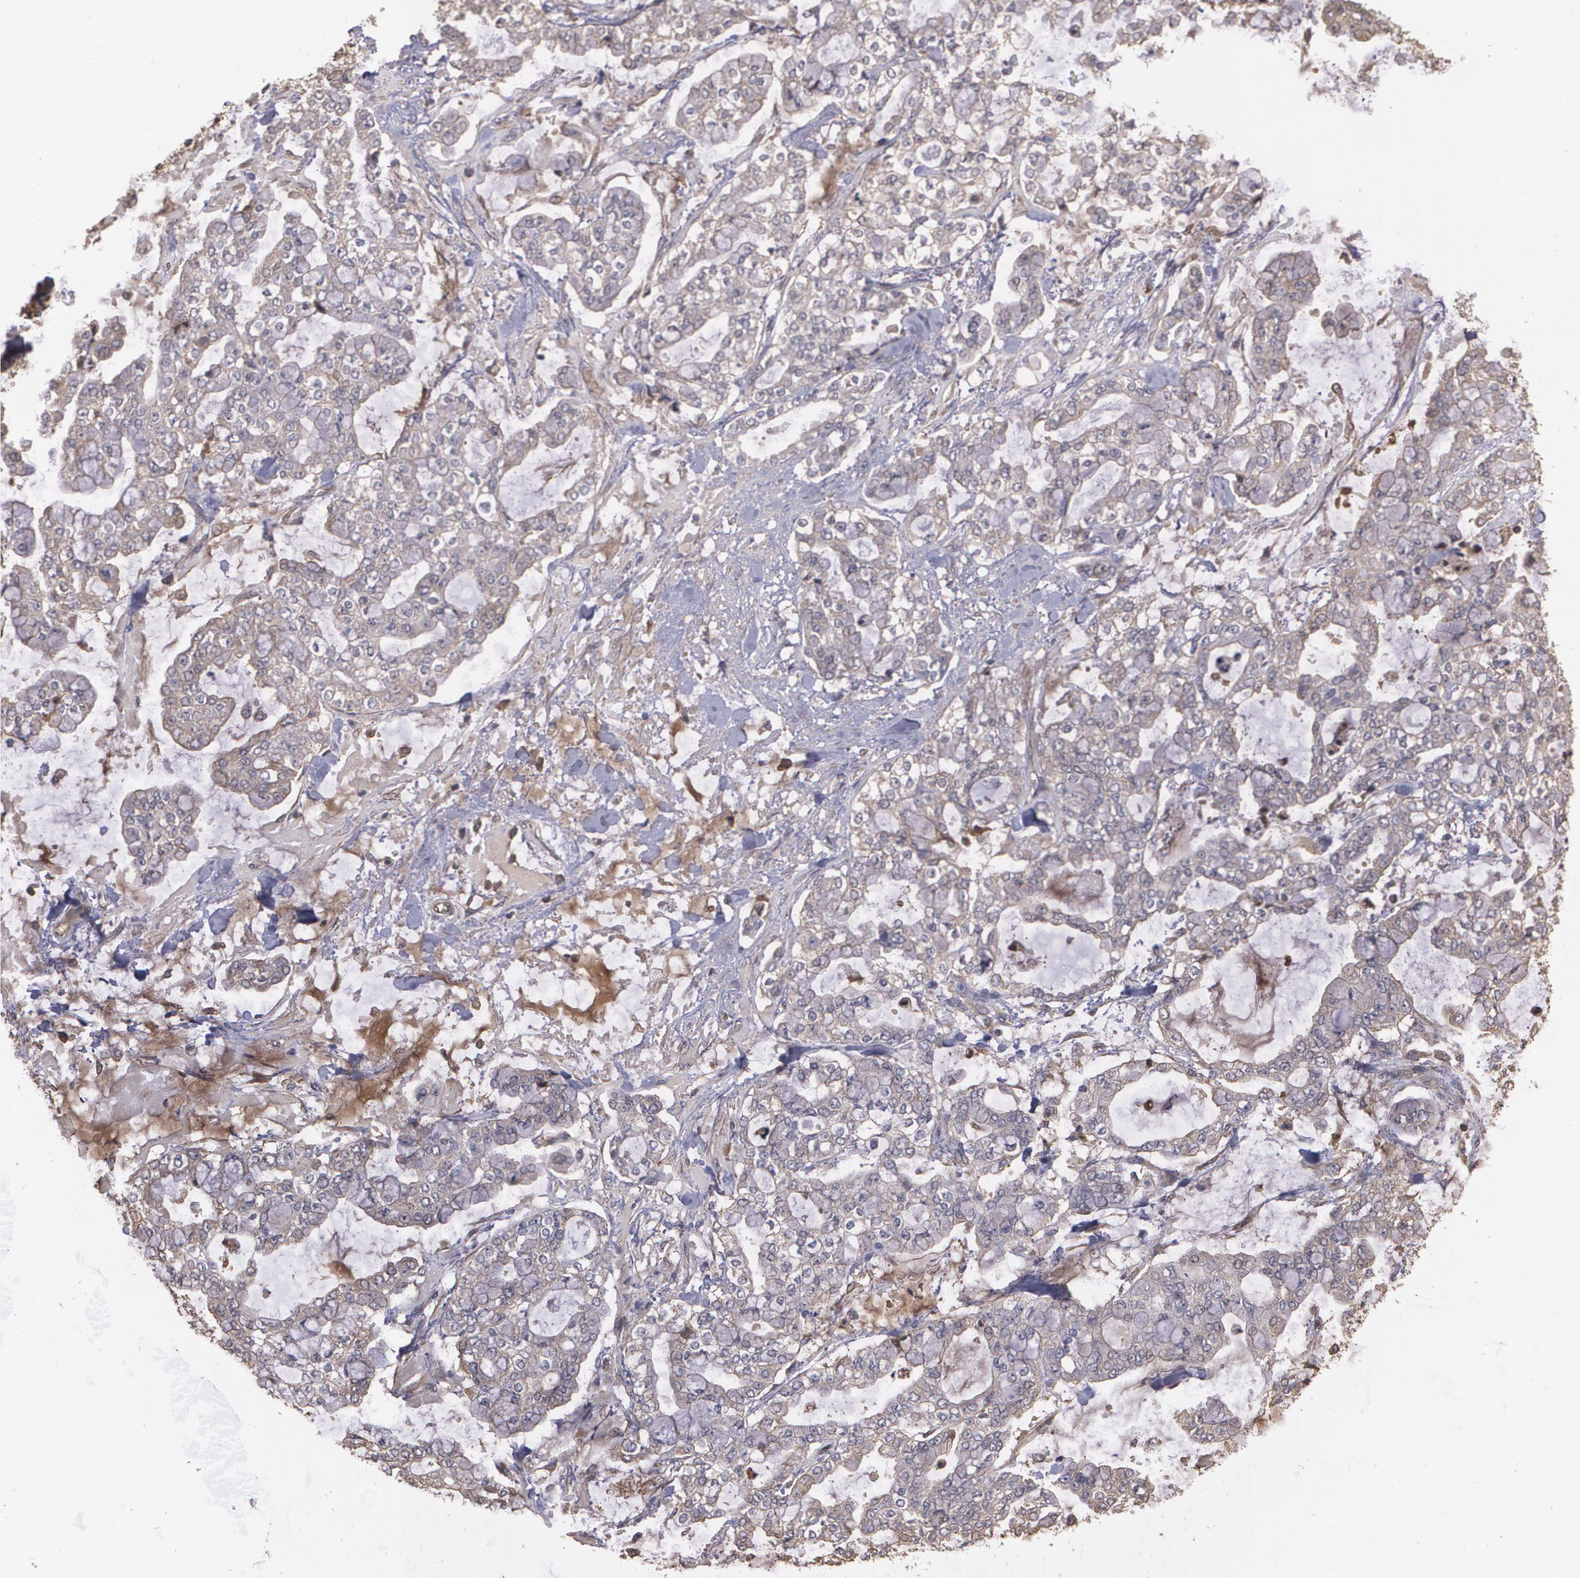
{"staining": {"intensity": "weak", "quantity": ">75%", "location": "cytoplasmic/membranous"}, "tissue": "stomach cancer", "cell_type": "Tumor cells", "image_type": "cancer", "snomed": [{"axis": "morphology", "description": "Normal tissue, NOS"}, {"axis": "morphology", "description": "Adenocarcinoma, NOS"}, {"axis": "topography", "description": "Stomach, upper"}, {"axis": "topography", "description": "Stomach"}], "caption": "Protein staining of adenocarcinoma (stomach) tissue exhibits weak cytoplasmic/membranous positivity in approximately >75% of tumor cells.", "gene": "PON1", "patient": {"sex": "male", "age": 76}}